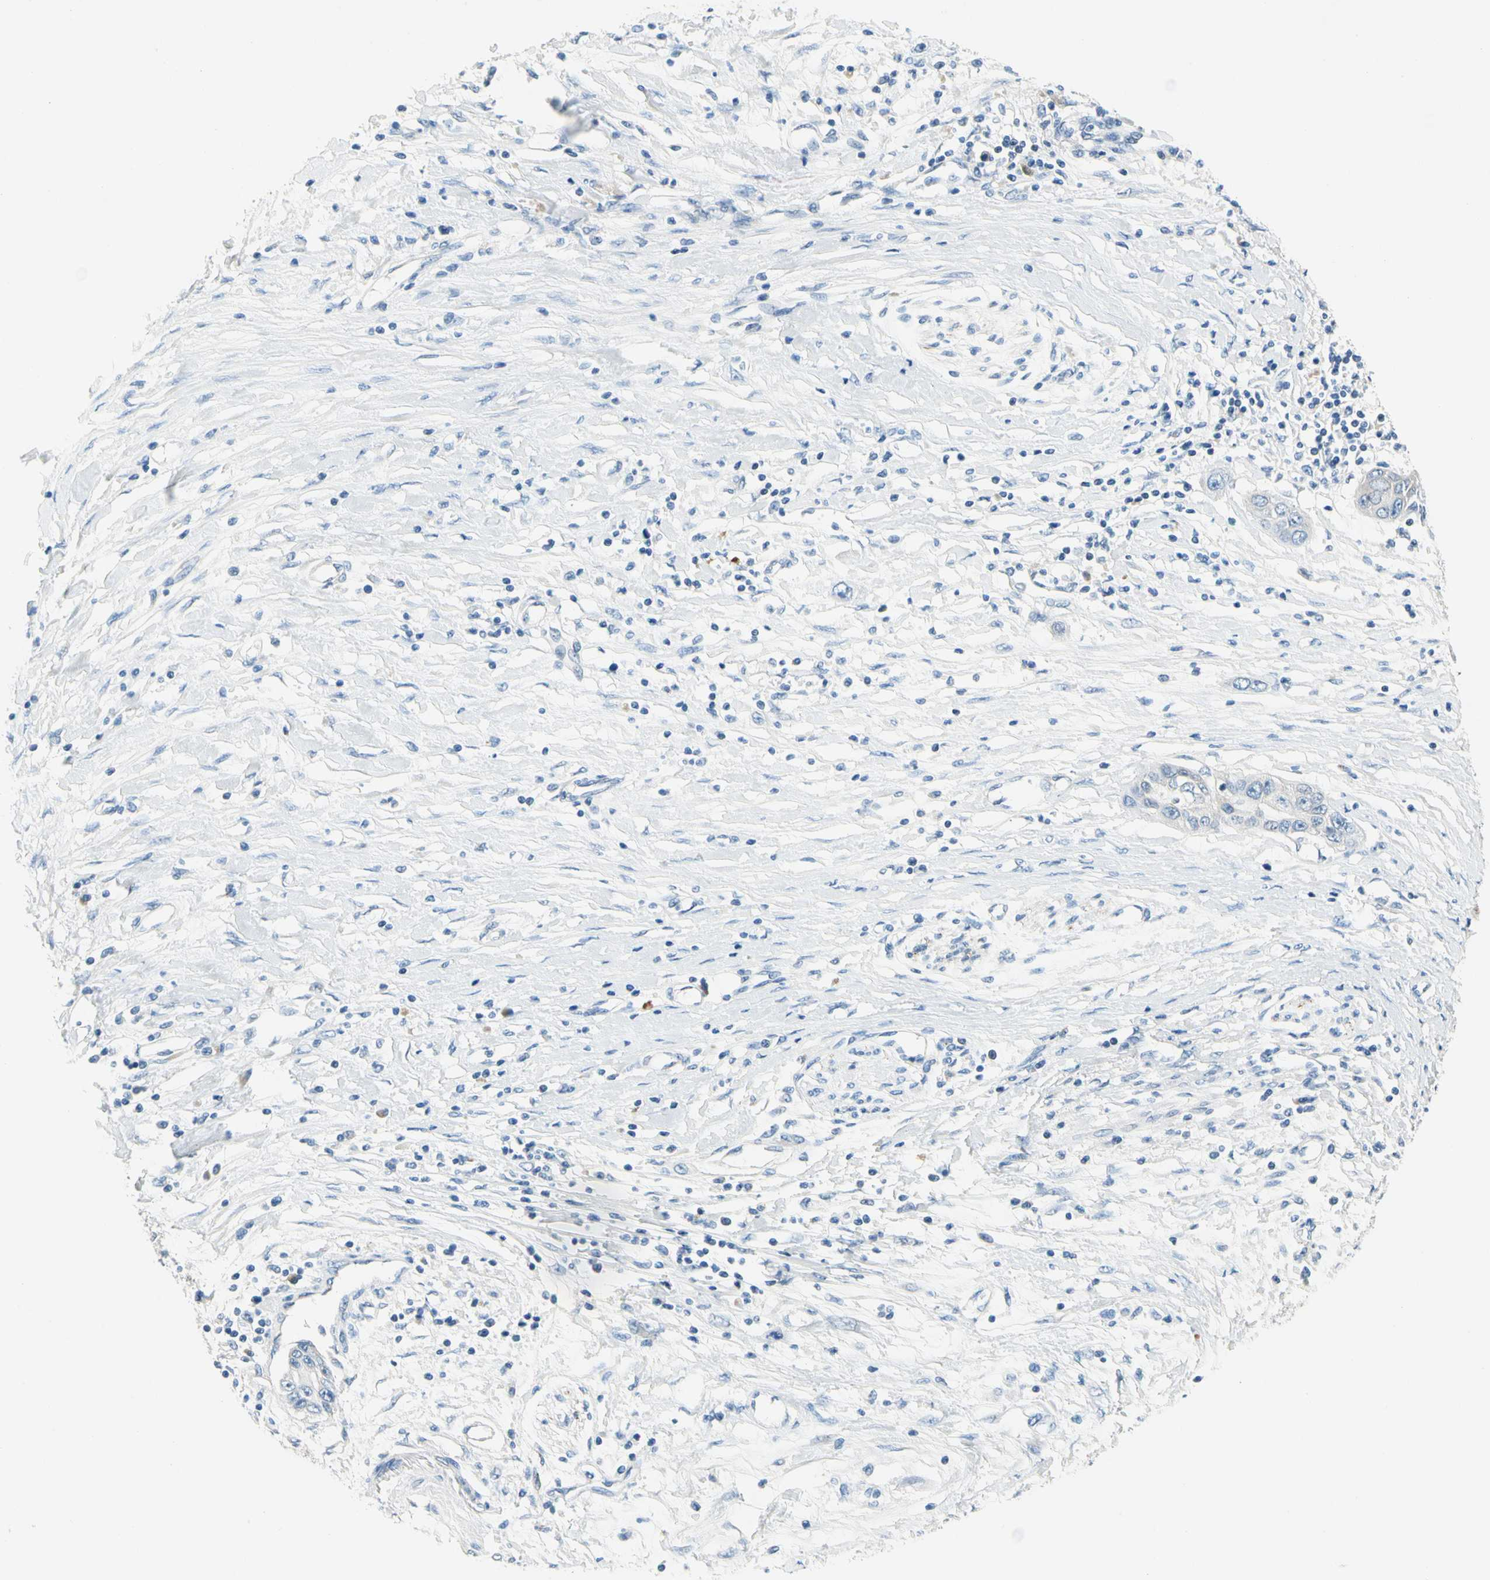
{"staining": {"intensity": "negative", "quantity": "none", "location": "none"}, "tissue": "pancreatic cancer", "cell_type": "Tumor cells", "image_type": "cancer", "snomed": [{"axis": "morphology", "description": "Adenocarcinoma, NOS"}, {"axis": "topography", "description": "Pancreas"}], "caption": "Human pancreatic cancer (adenocarcinoma) stained for a protein using IHC displays no expression in tumor cells.", "gene": "LRRC47", "patient": {"sex": "female", "age": 70}}